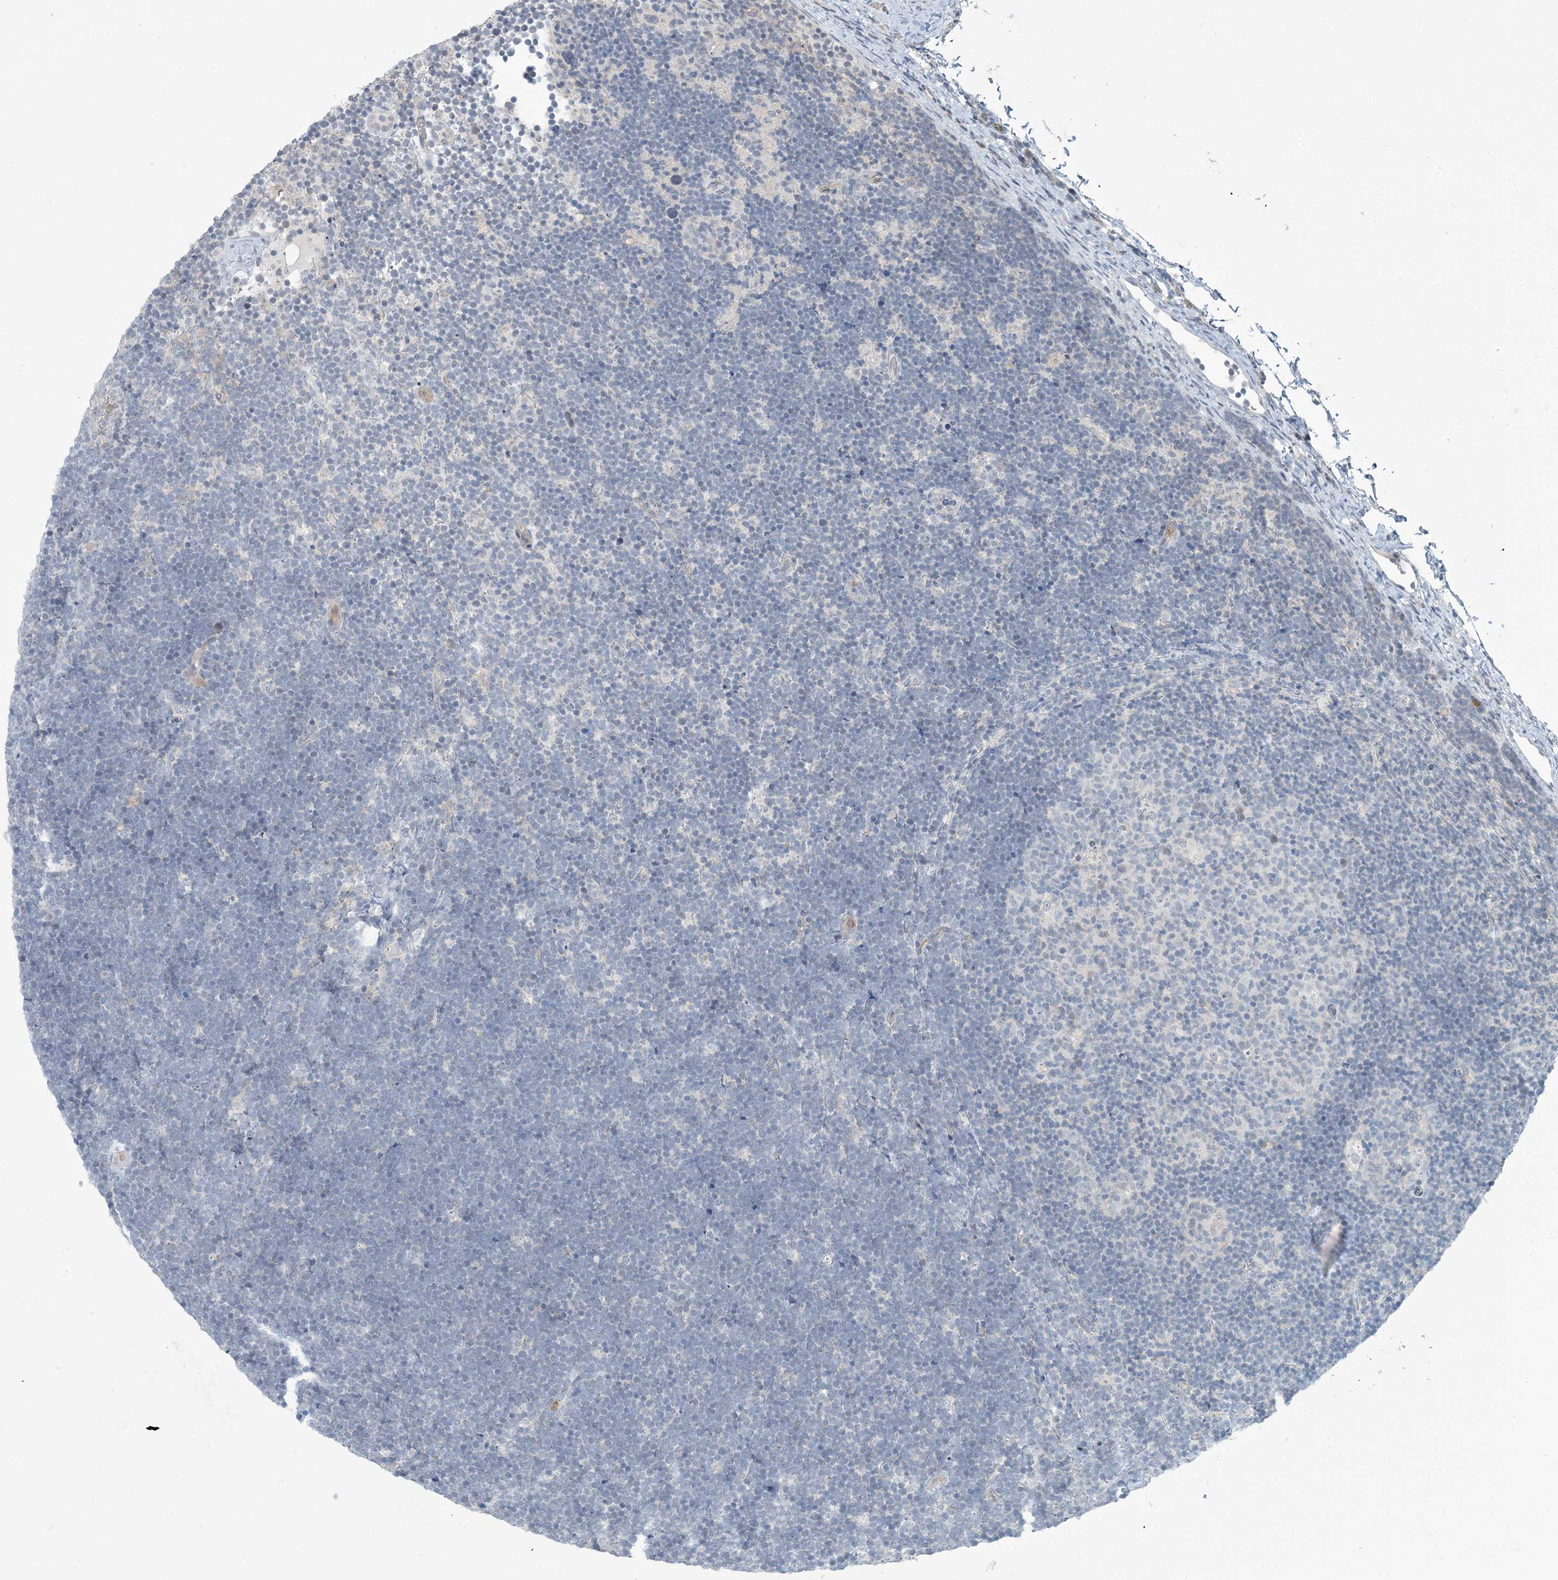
{"staining": {"intensity": "negative", "quantity": "none", "location": "none"}, "tissue": "lymphoma", "cell_type": "Tumor cells", "image_type": "cancer", "snomed": [{"axis": "morphology", "description": "Malignant lymphoma, non-Hodgkin's type, High grade"}, {"axis": "topography", "description": "Lymph node"}], "caption": "This is an immunohistochemistry histopathology image of human high-grade malignant lymphoma, non-Hodgkin's type. There is no expression in tumor cells.", "gene": "EPHA4", "patient": {"sex": "male", "age": 13}}